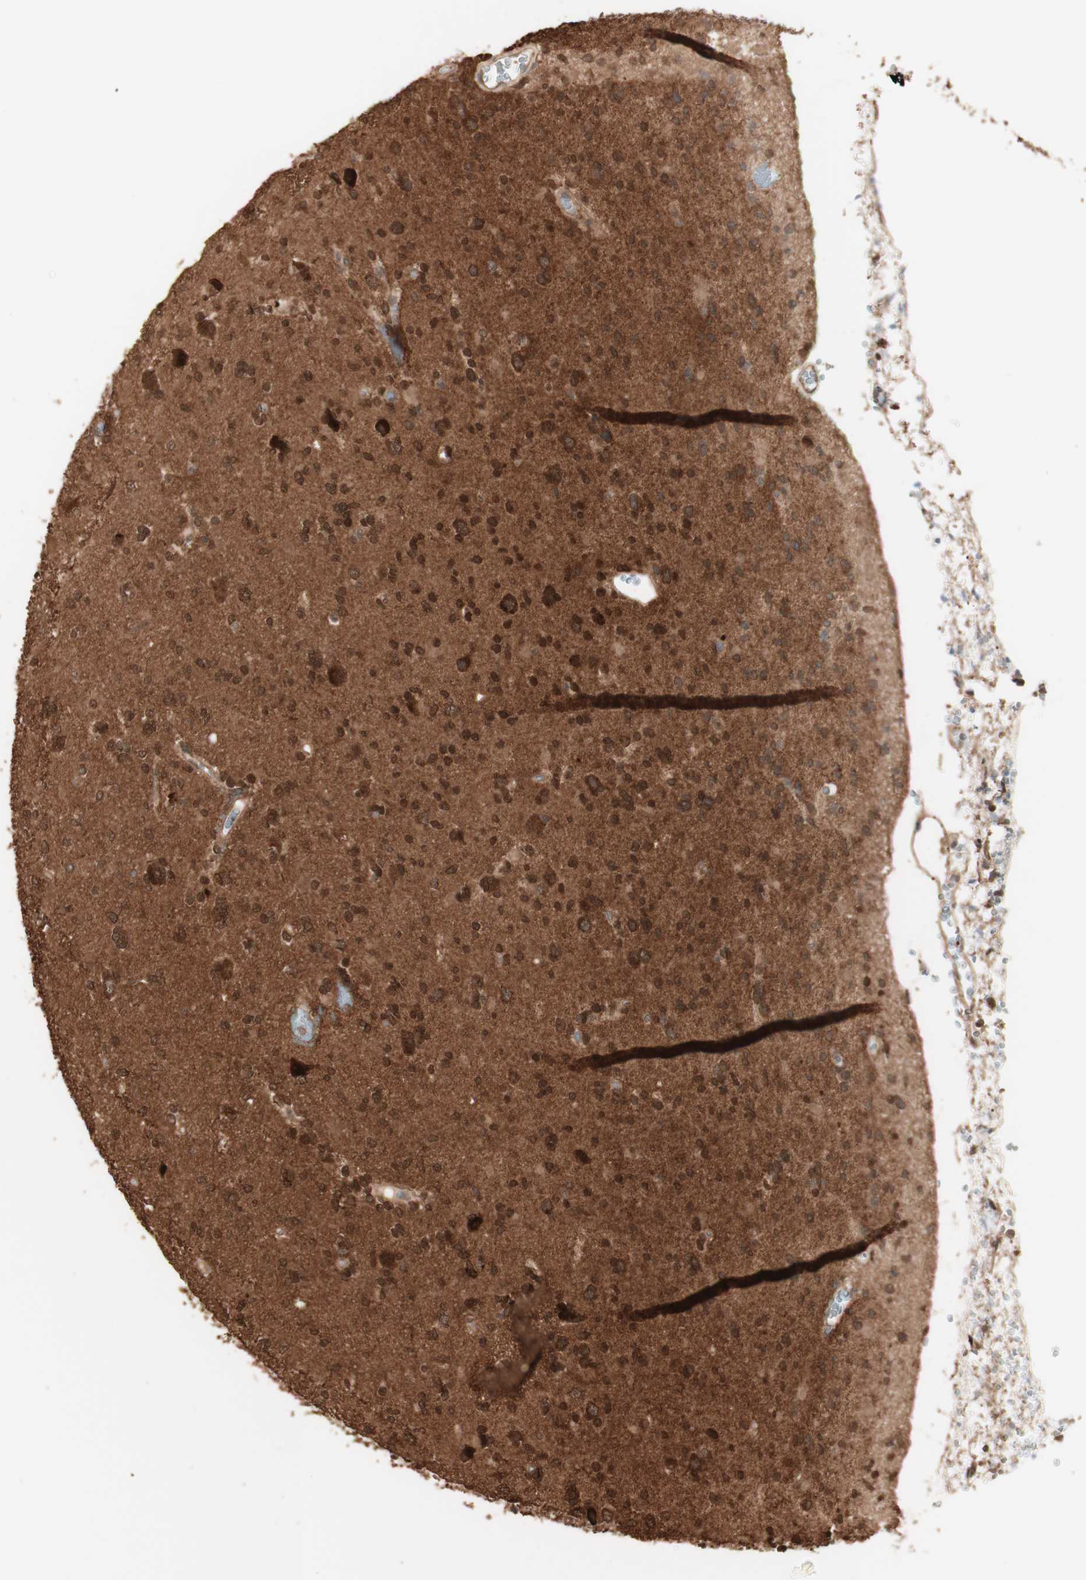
{"staining": {"intensity": "strong", "quantity": "25%-75%", "location": "cytoplasmic/membranous,nuclear"}, "tissue": "glioma", "cell_type": "Tumor cells", "image_type": "cancer", "snomed": [{"axis": "morphology", "description": "Glioma, malignant, Low grade"}, {"axis": "topography", "description": "Brain"}], "caption": "This is a photomicrograph of immunohistochemistry staining of glioma, which shows strong expression in the cytoplasmic/membranous and nuclear of tumor cells.", "gene": "YWHAB", "patient": {"sex": "female", "age": 22}}